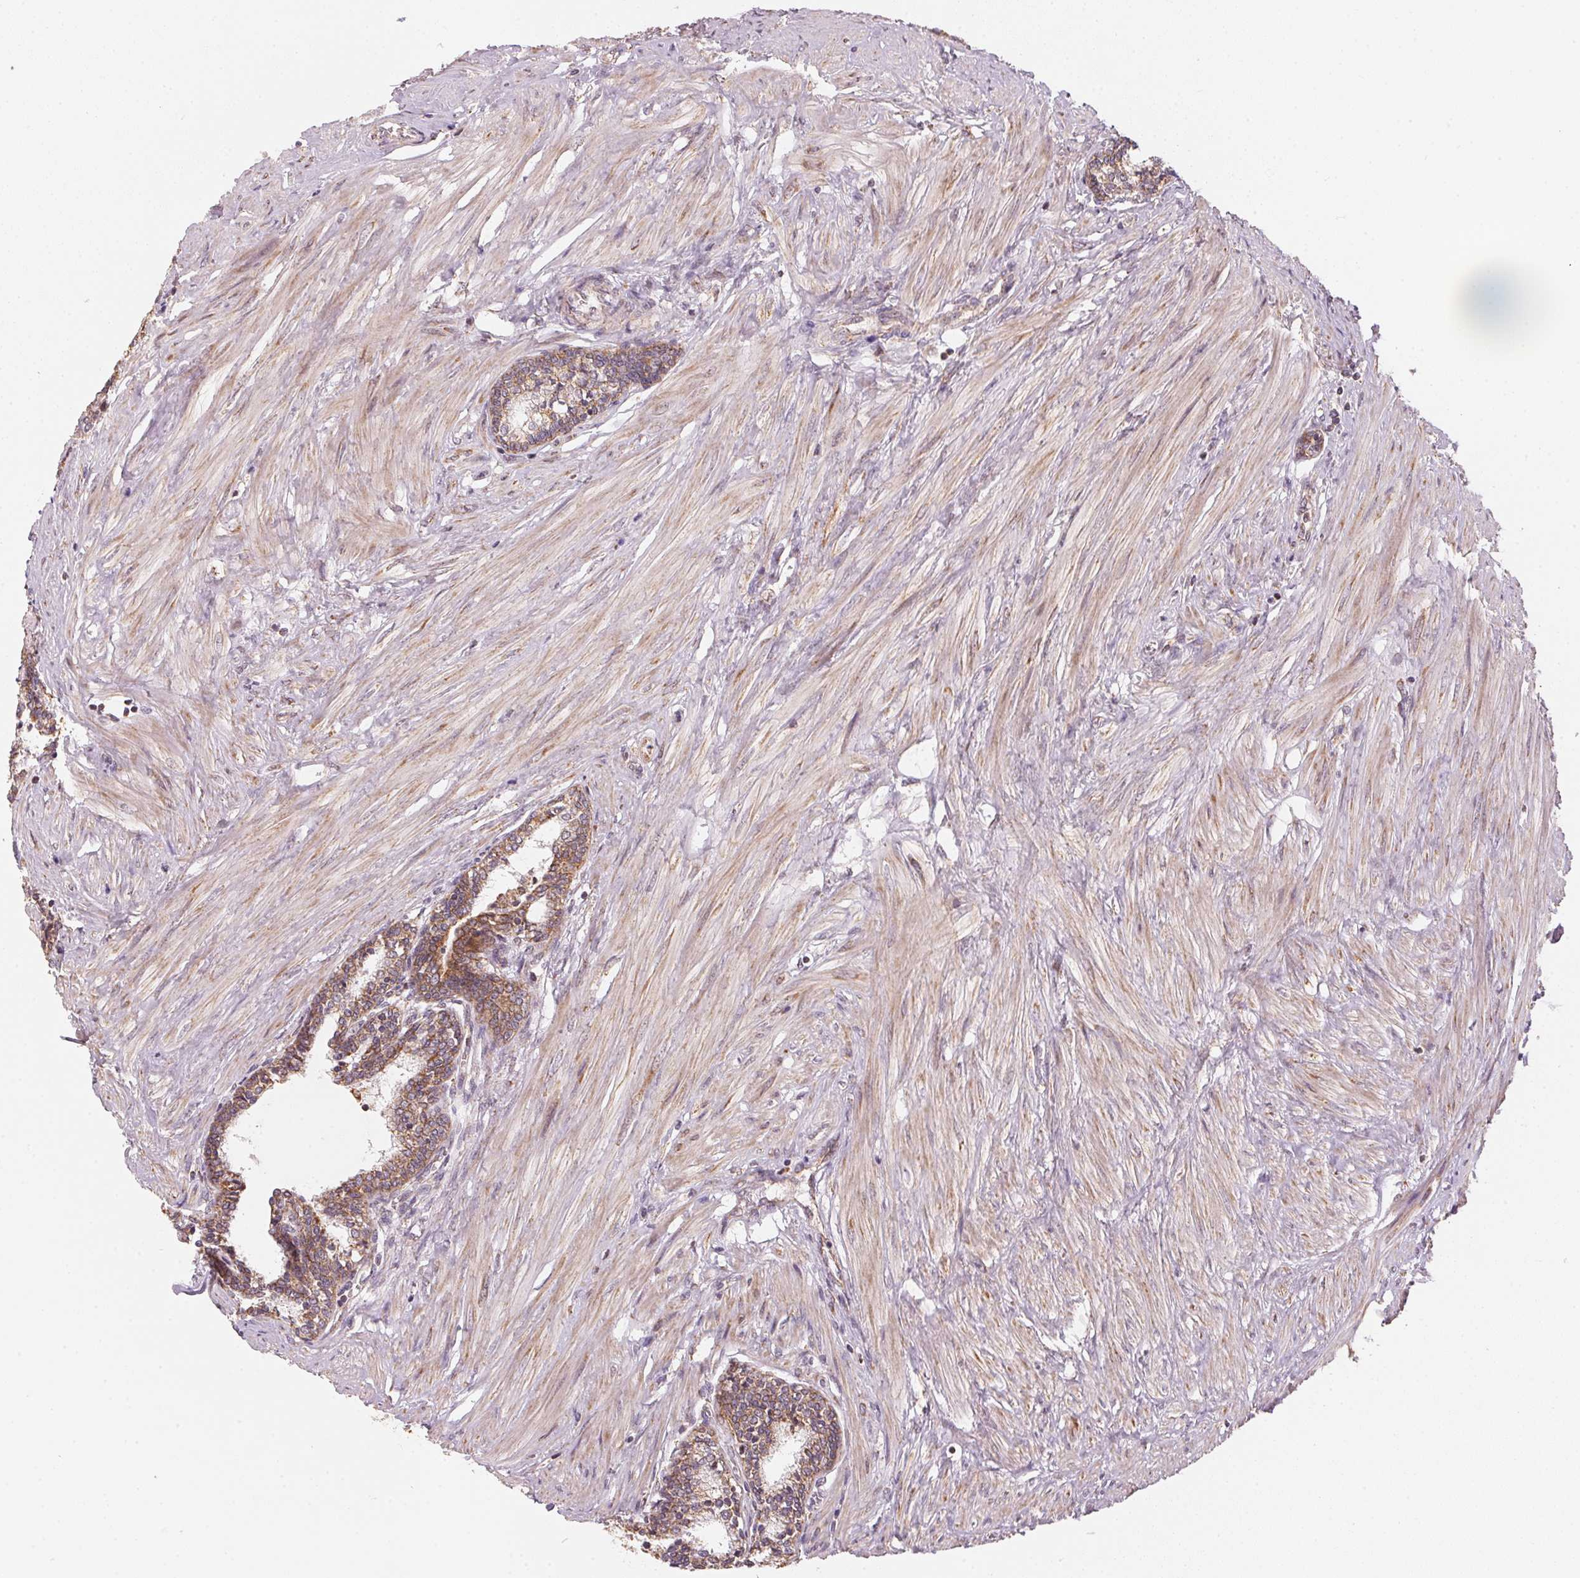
{"staining": {"intensity": "moderate", "quantity": ">75%", "location": "cytoplasmic/membranous"}, "tissue": "prostate", "cell_type": "Glandular cells", "image_type": "normal", "snomed": [{"axis": "morphology", "description": "Normal tissue, NOS"}, {"axis": "topography", "description": "Prostate"}], "caption": "This is a micrograph of immunohistochemistry staining of normal prostate, which shows moderate staining in the cytoplasmic/membranous of glandular cells.", "gene": "MATCAP1", "patient": {"sex": "male", "age": 55}}